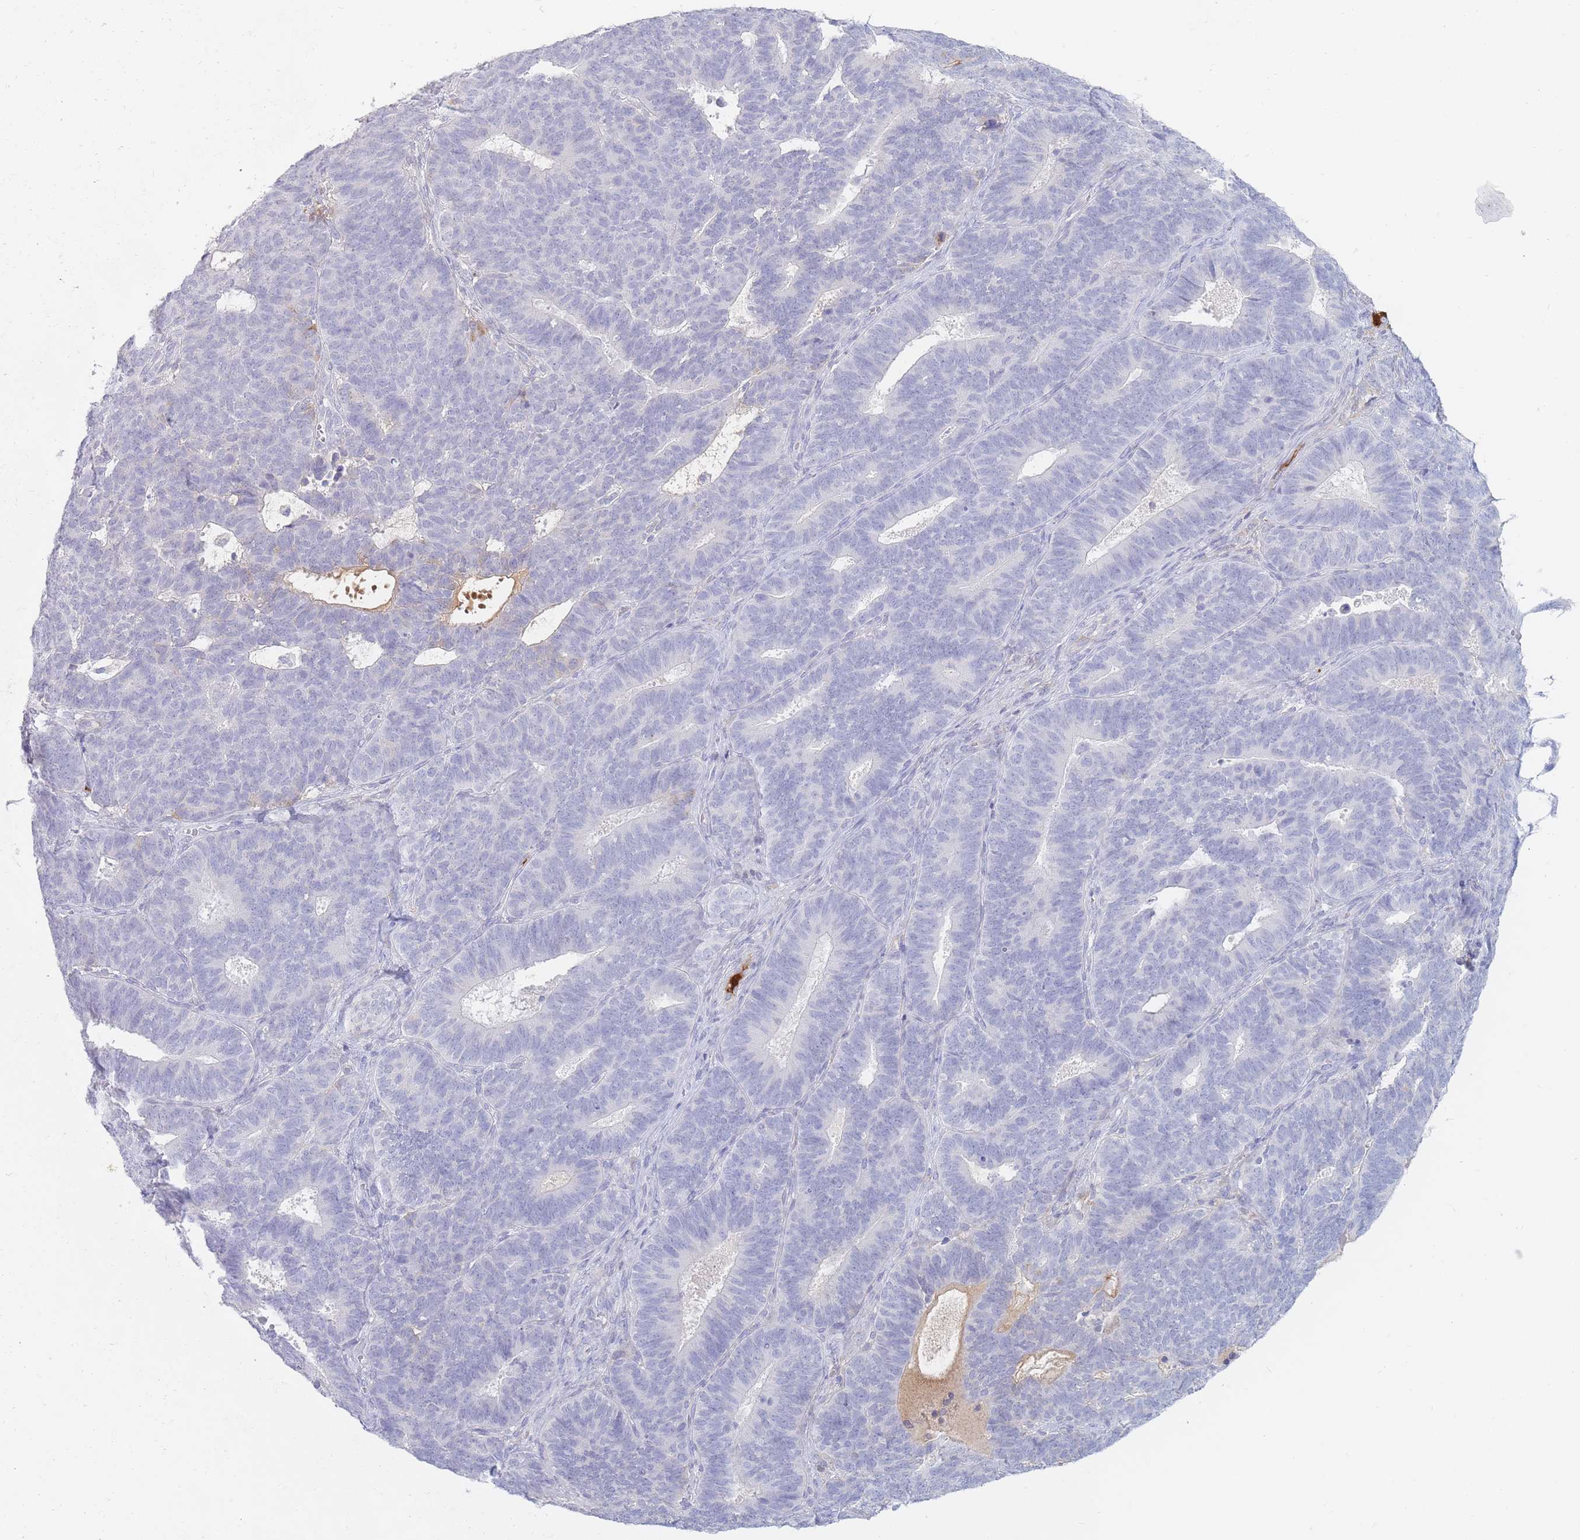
{"staining": {"intensity": "negative", "quantity": "none", "location": "none"}, "tissue": "endometrial cancer", "cell_type": "Tumor cells", "image_type": "cancer", "snomed": [{"axis": "morphology", "description": "Adenocarcinoma, NOS"}, {"axis": "topography", "description": "Endometrium"}], "caption": "Immunohistochemical staining of human endometrial cancer exhibits no significant positivity in tumor cells.", "gene": "PRG4", "patient": {"sex": "female", "age": 70}}